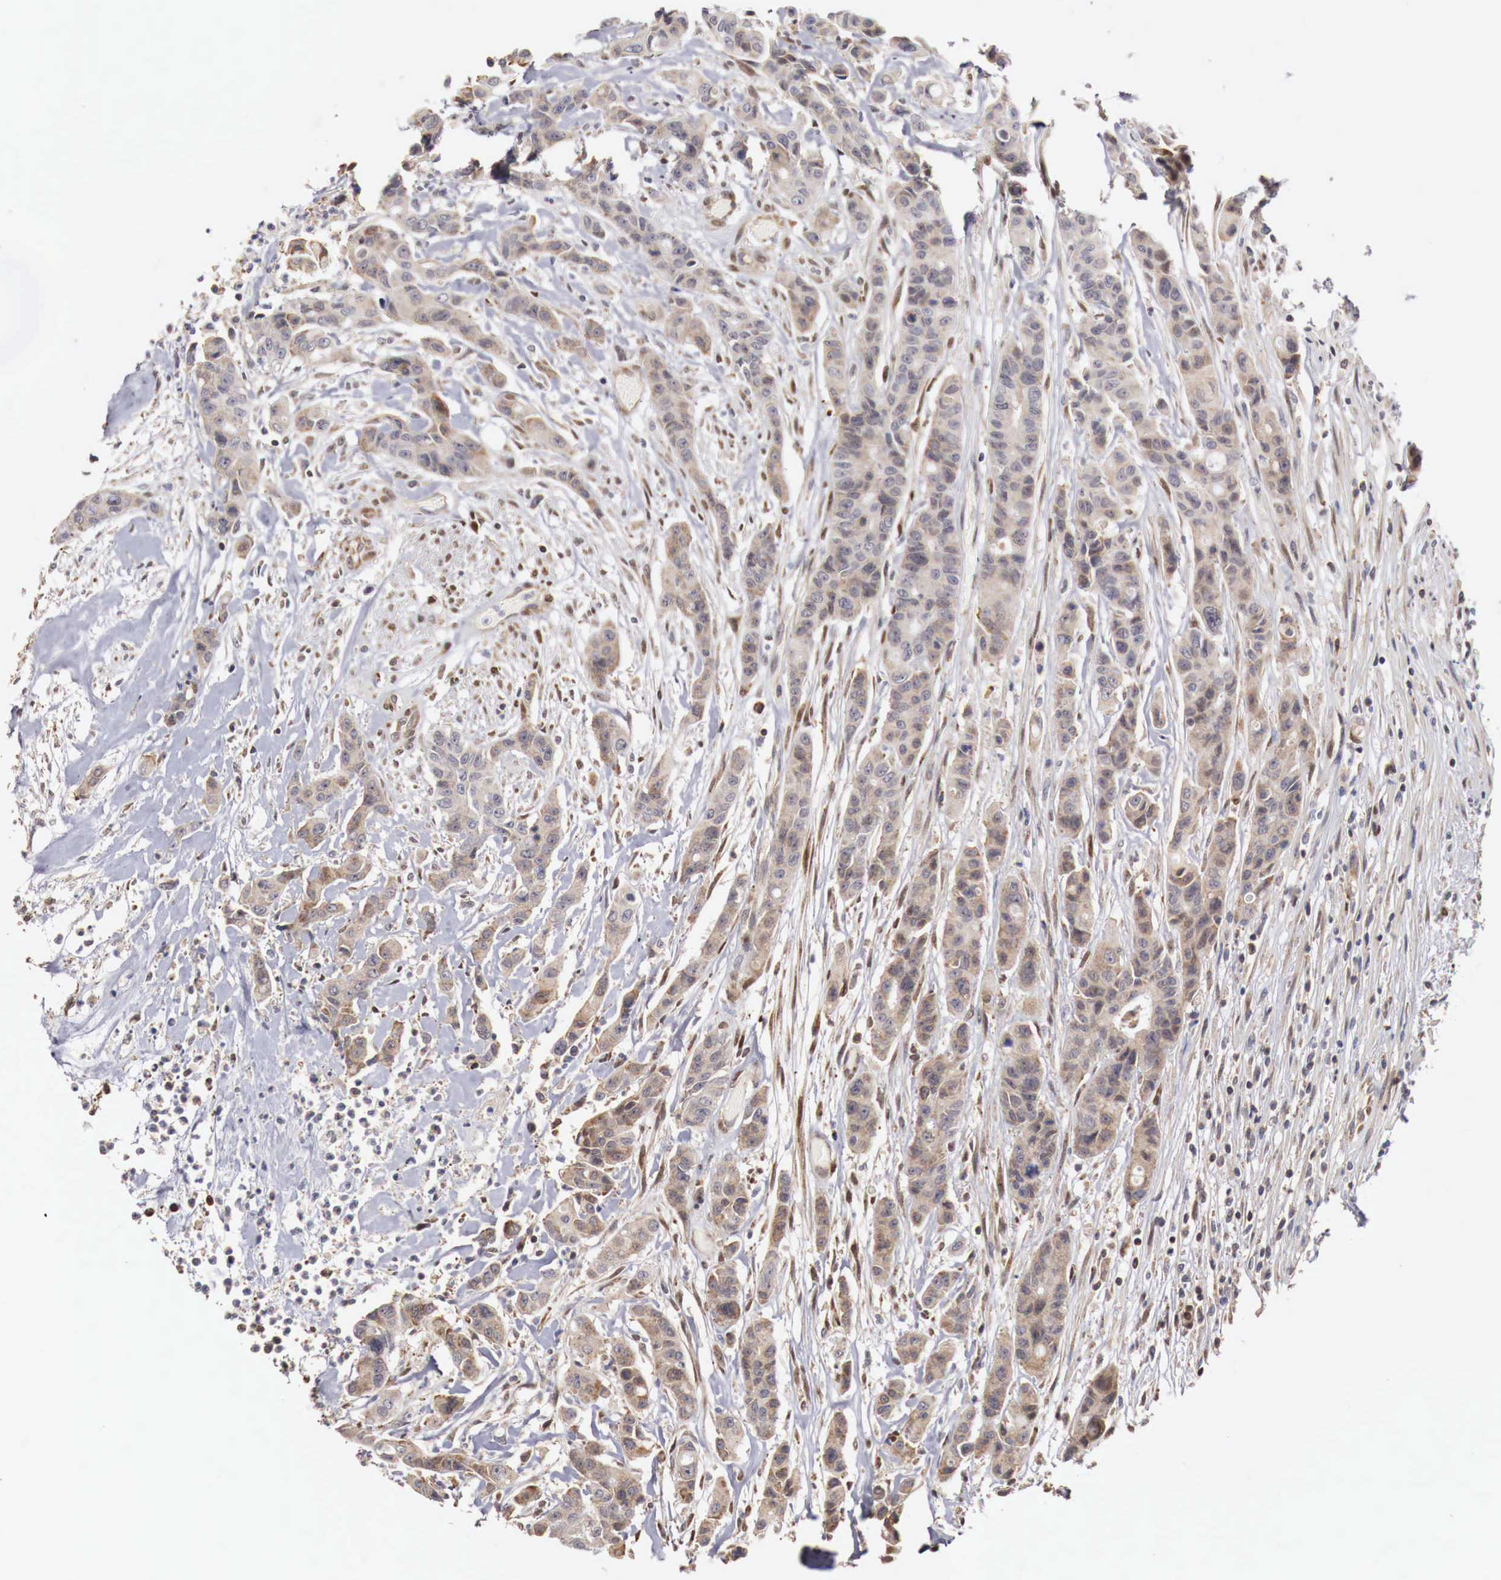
{"staining": {"intensity": "weak", "quantity": "25%-75%", "location": "cytoplasmic/membranous"}, "tissue": "colorectal cancer", "cell_type": "Tumor cells", "image_type": "cancer", "snomed": [{"axis": "morphology", "description": "Adenocarcinoma, NOS"}, {"axis": "topography", "description": "Colon"}], "caption": "An image of human adenocarcinoma (colorectal) stained for a protein demonstrates weak cytoplasmic/membranous brown staining in tumor cells. (IHC, brightfield microscopy, high magnification).", "gene": "KHDRBS2", "patient": {"sex": "female", "age": 70}}